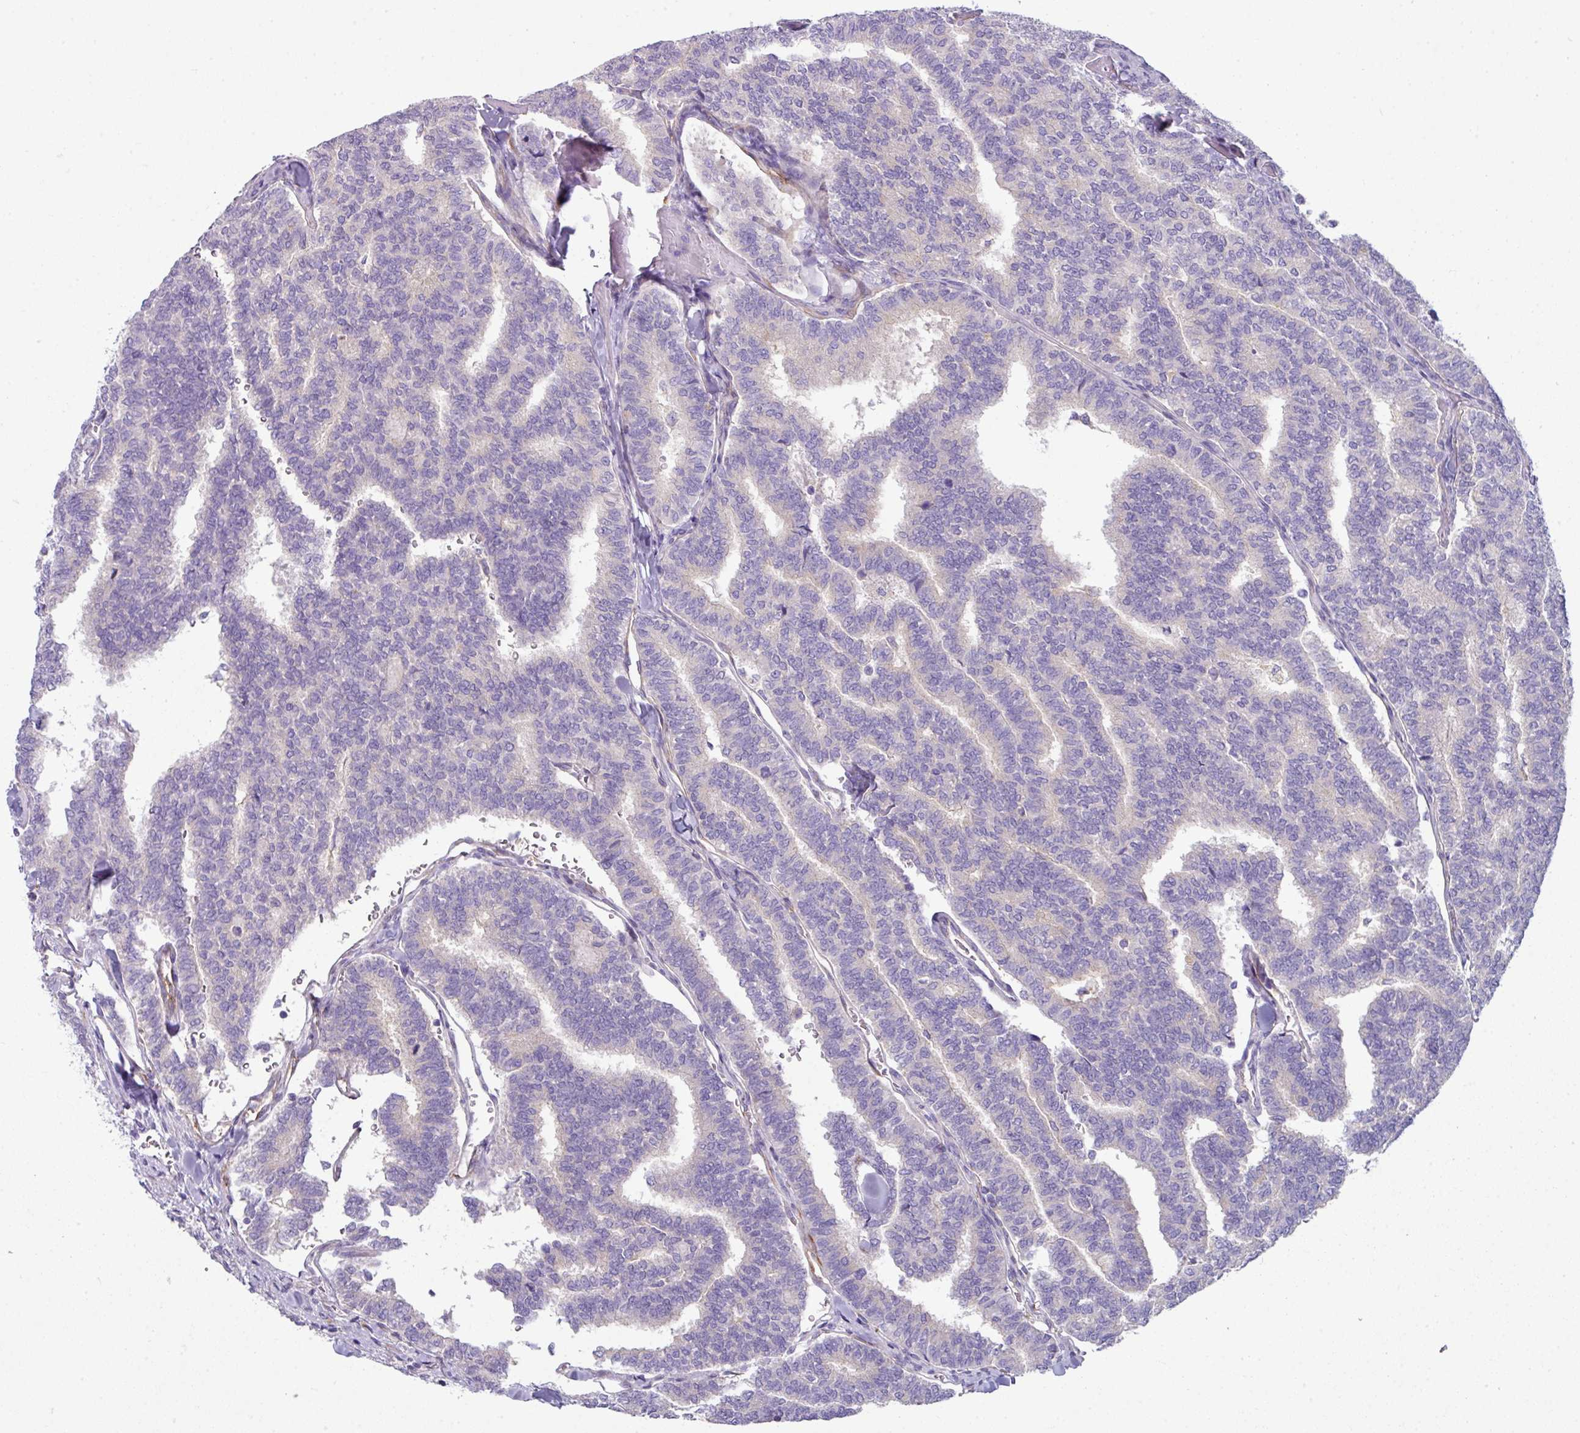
{"staining": {"intensity": "negative", "quantity": "none", "location": "none"}, "tissue": "thyroid cancer", "cell_type": "Tumor cells", "image_type": "cancer", "snomed": [{"axis": "morphology", "description": "Papillary adenocarcinoma, NOS"}, {"axis": "topography", "description": "Thyroid gland"}], "caption": "Tumor cells show no significant positivity in thyroid papillary adenocarcinoma. (DAB (3,3'-diaminobenzidine) IHC visualized using brightfield microscopy, high magnification).", "gene": "ABCC5", "patient": {"sex": "female", "age": 35}}